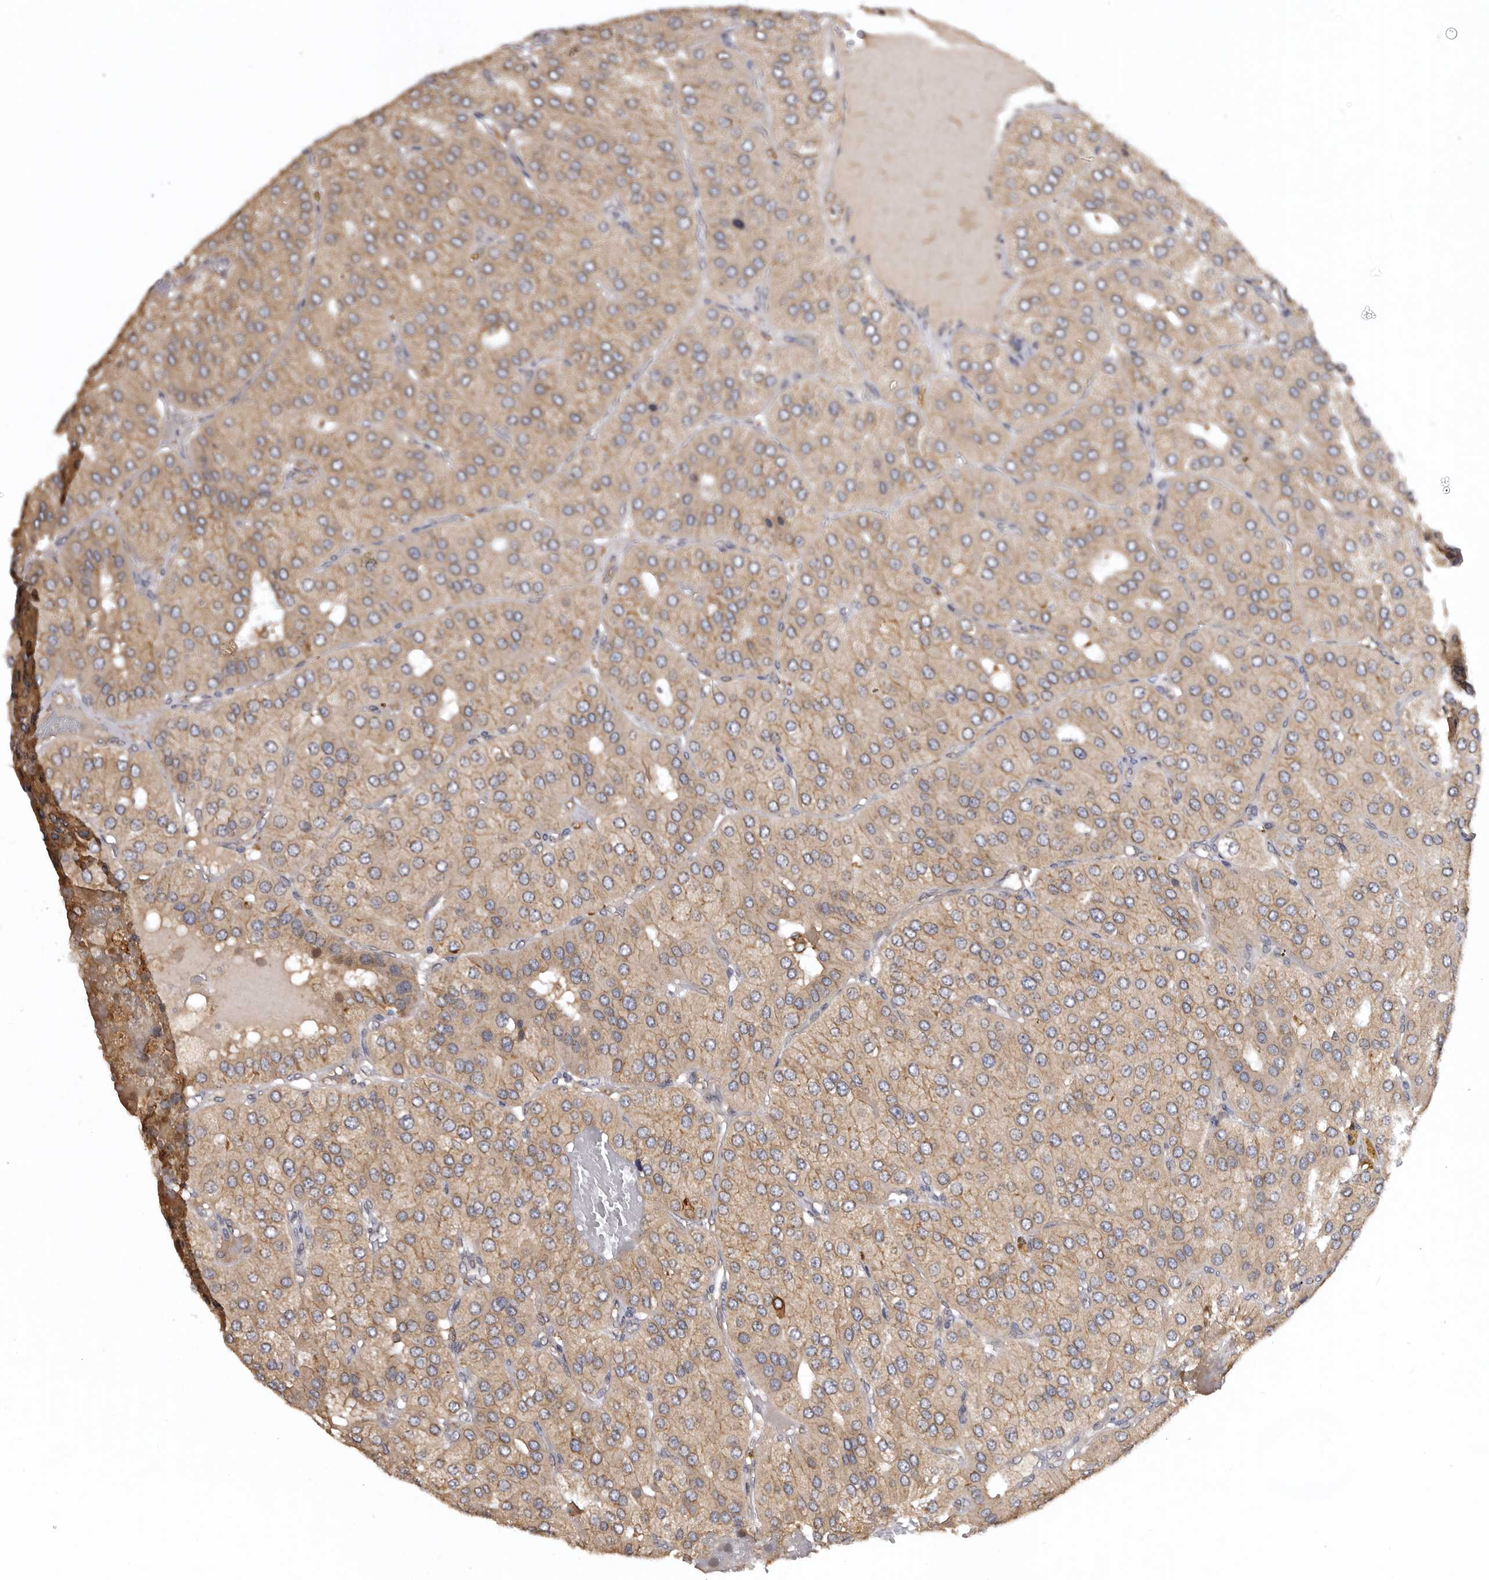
{"staining": {"intensity": "weak", "quantity": ">75%", "location": "cytoplasmic/membranous"}, "tissue": "parathyroid gland", "cell_type": "Glandular cells", "image_type": "normal", "snomed": [{"axis": "morphology", "description": "Normal tissue, NOS"}, {"axis": "morphology", "description": "Adenoma, NOS"}, {"axis": "topography", "description": "Parathyroid gland"}], "caption": "Glandular cells demonstrate low levels of weak cytoplasmic/membranous expression in approximately >75% of cells in normal parathyroid gland. (DAB (3,3'-diaminobenzidine) = brown stain, brightfield microscopy at high magnification).", "gene": "INKA2", "patient": {"sex": "female", "age": 86}}